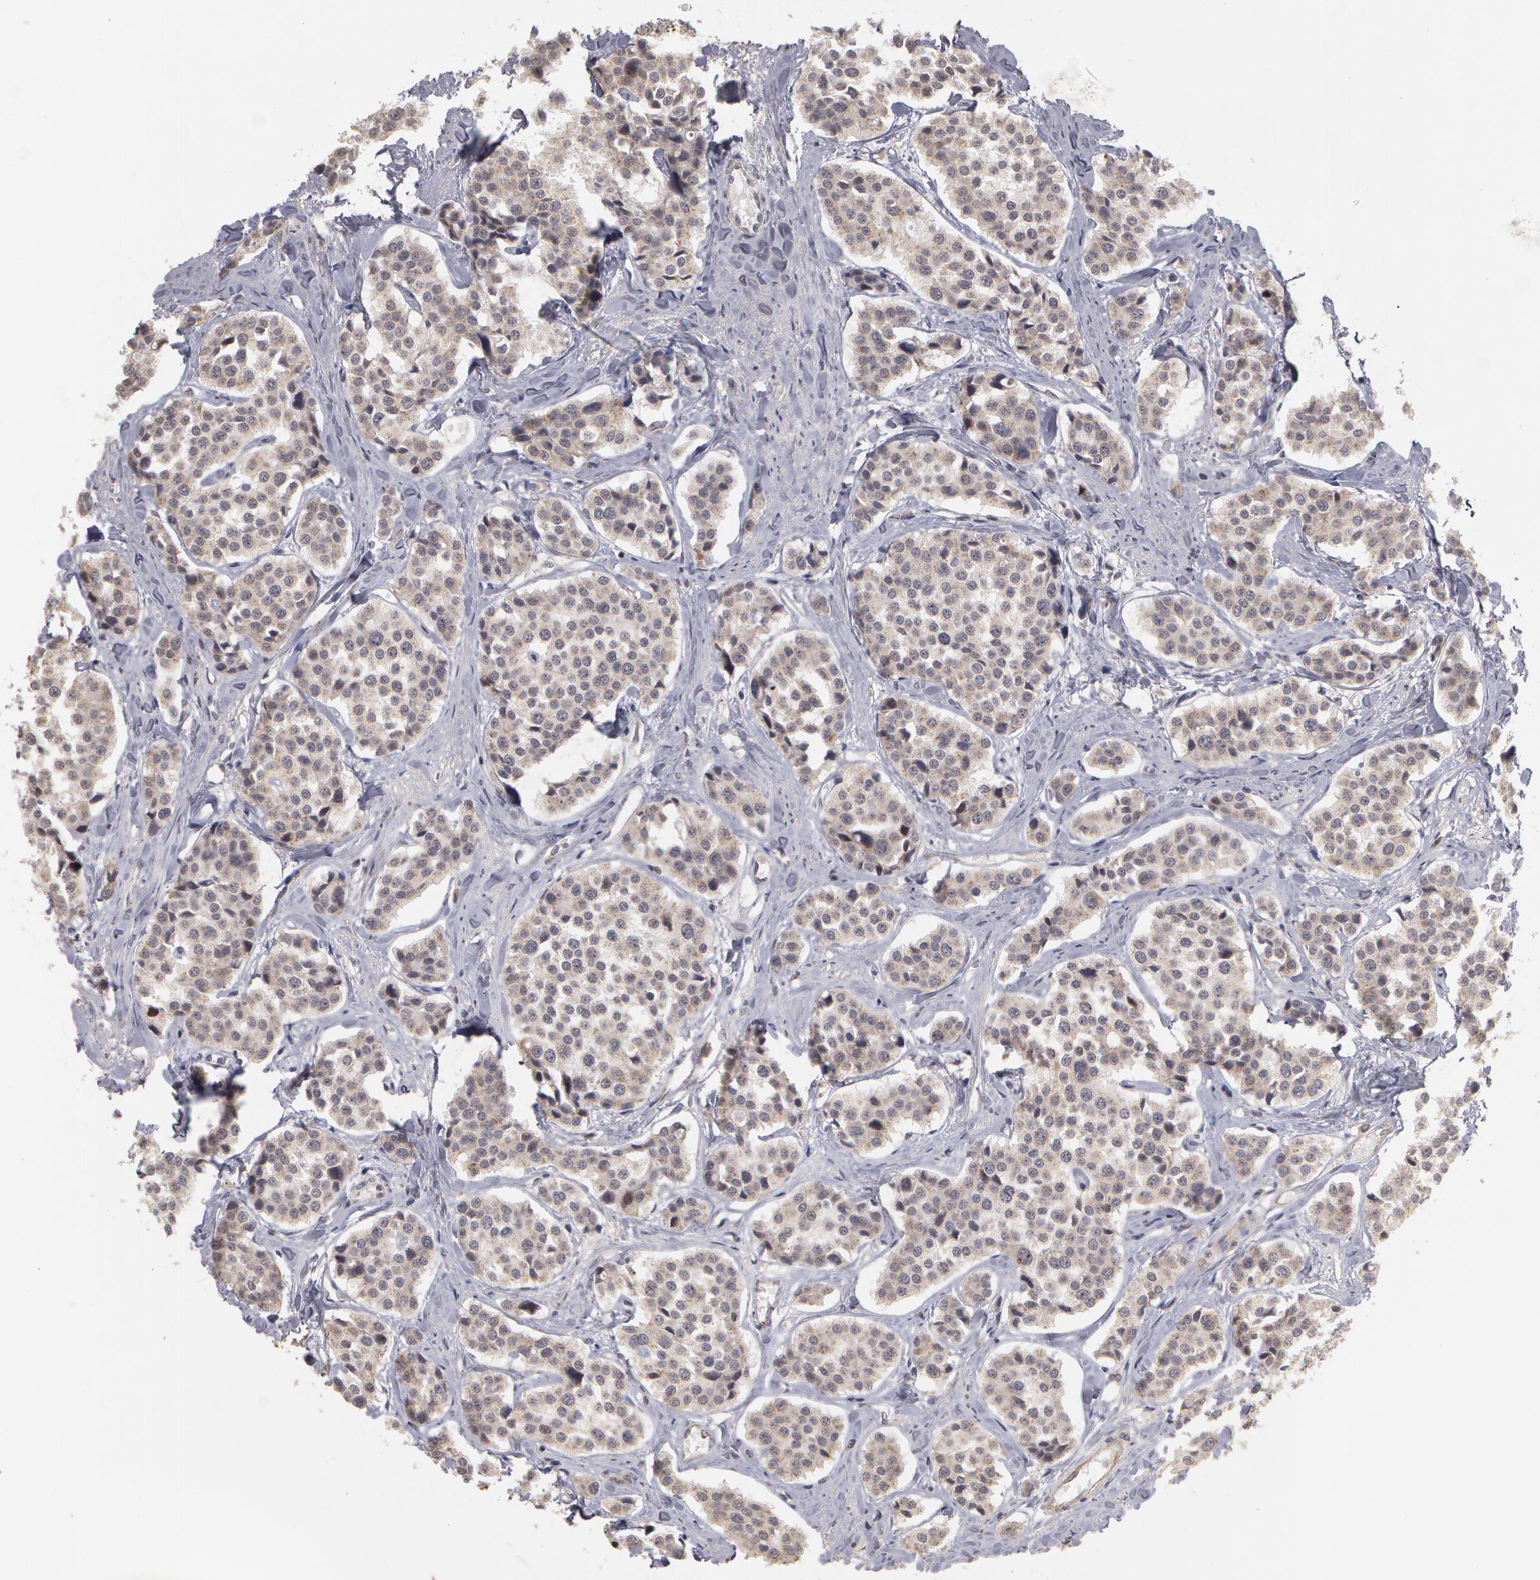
{"staining": {"intensity": "negative", "quantity": "none", "location": "none"}, "tissue": "carcinoid", "cell_type": "Tumor cells", "image_type": "cancer", "snomed": [{"axis": "morphology", "description": "Carcinoid, malignant, NOS"}, {"axis": "topography", "description": "Small intestine"}], "caption": "Carcinoid stained for a protein using IHC shows no expression tumor cells.", "gene": "STX5", "patient": {"sex": "male", "age": 60}}